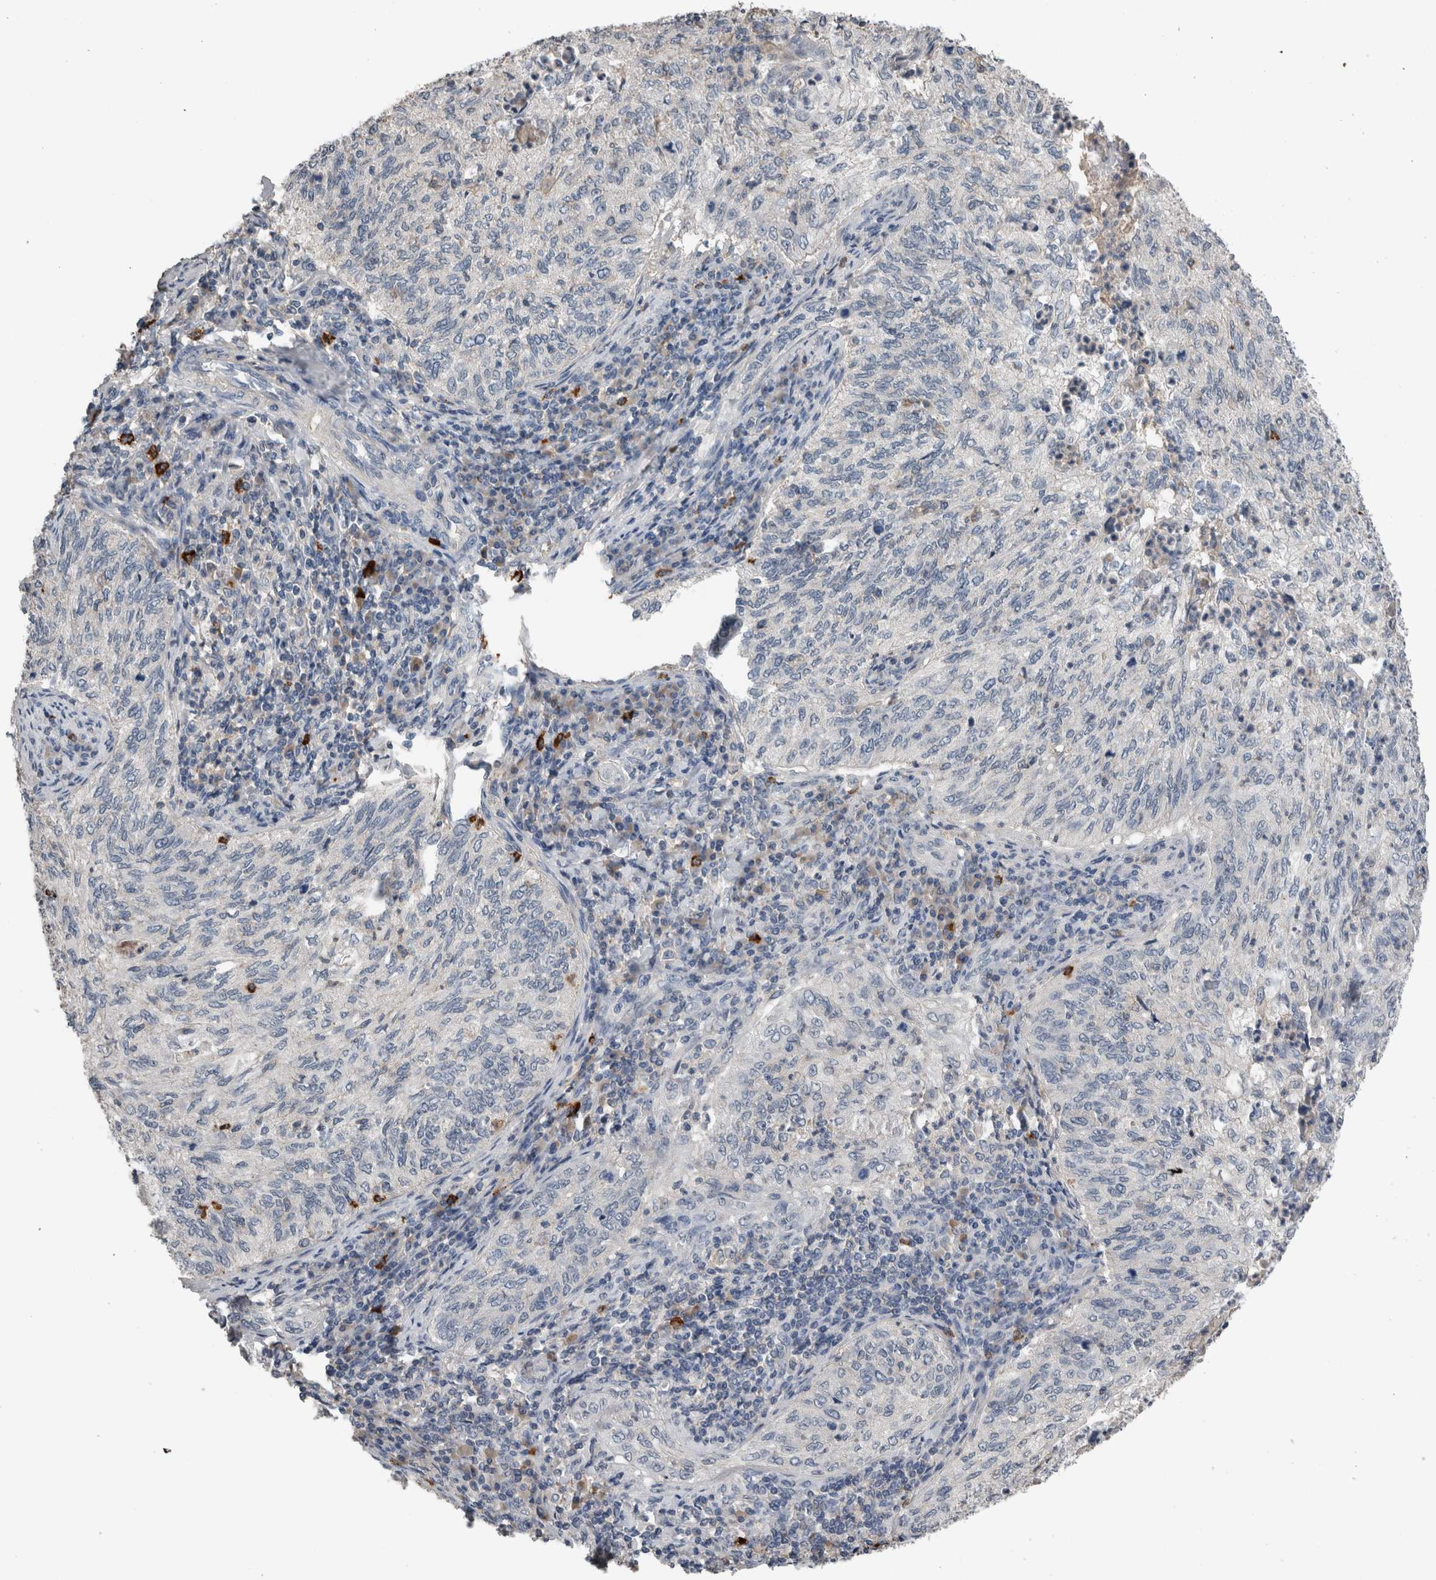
{"staining": {"intensity": "negative", "quantity": "none", "location": "none"}, "tissue": "cervical cancer", "cell_type": "Tumor cells", "image_type": "cancer", "snomed": [{"axis": "morphology", "description": "Squamous cell carcinoma, NOS"}, {"axis": "topography", "description": "Cervix"}], "caption": "Tumor cells are negative for protein expression in human squamous cell carcinoma (cervical).", "gene": "CRNN", "patient": {"sex": "female", "age": 30}}